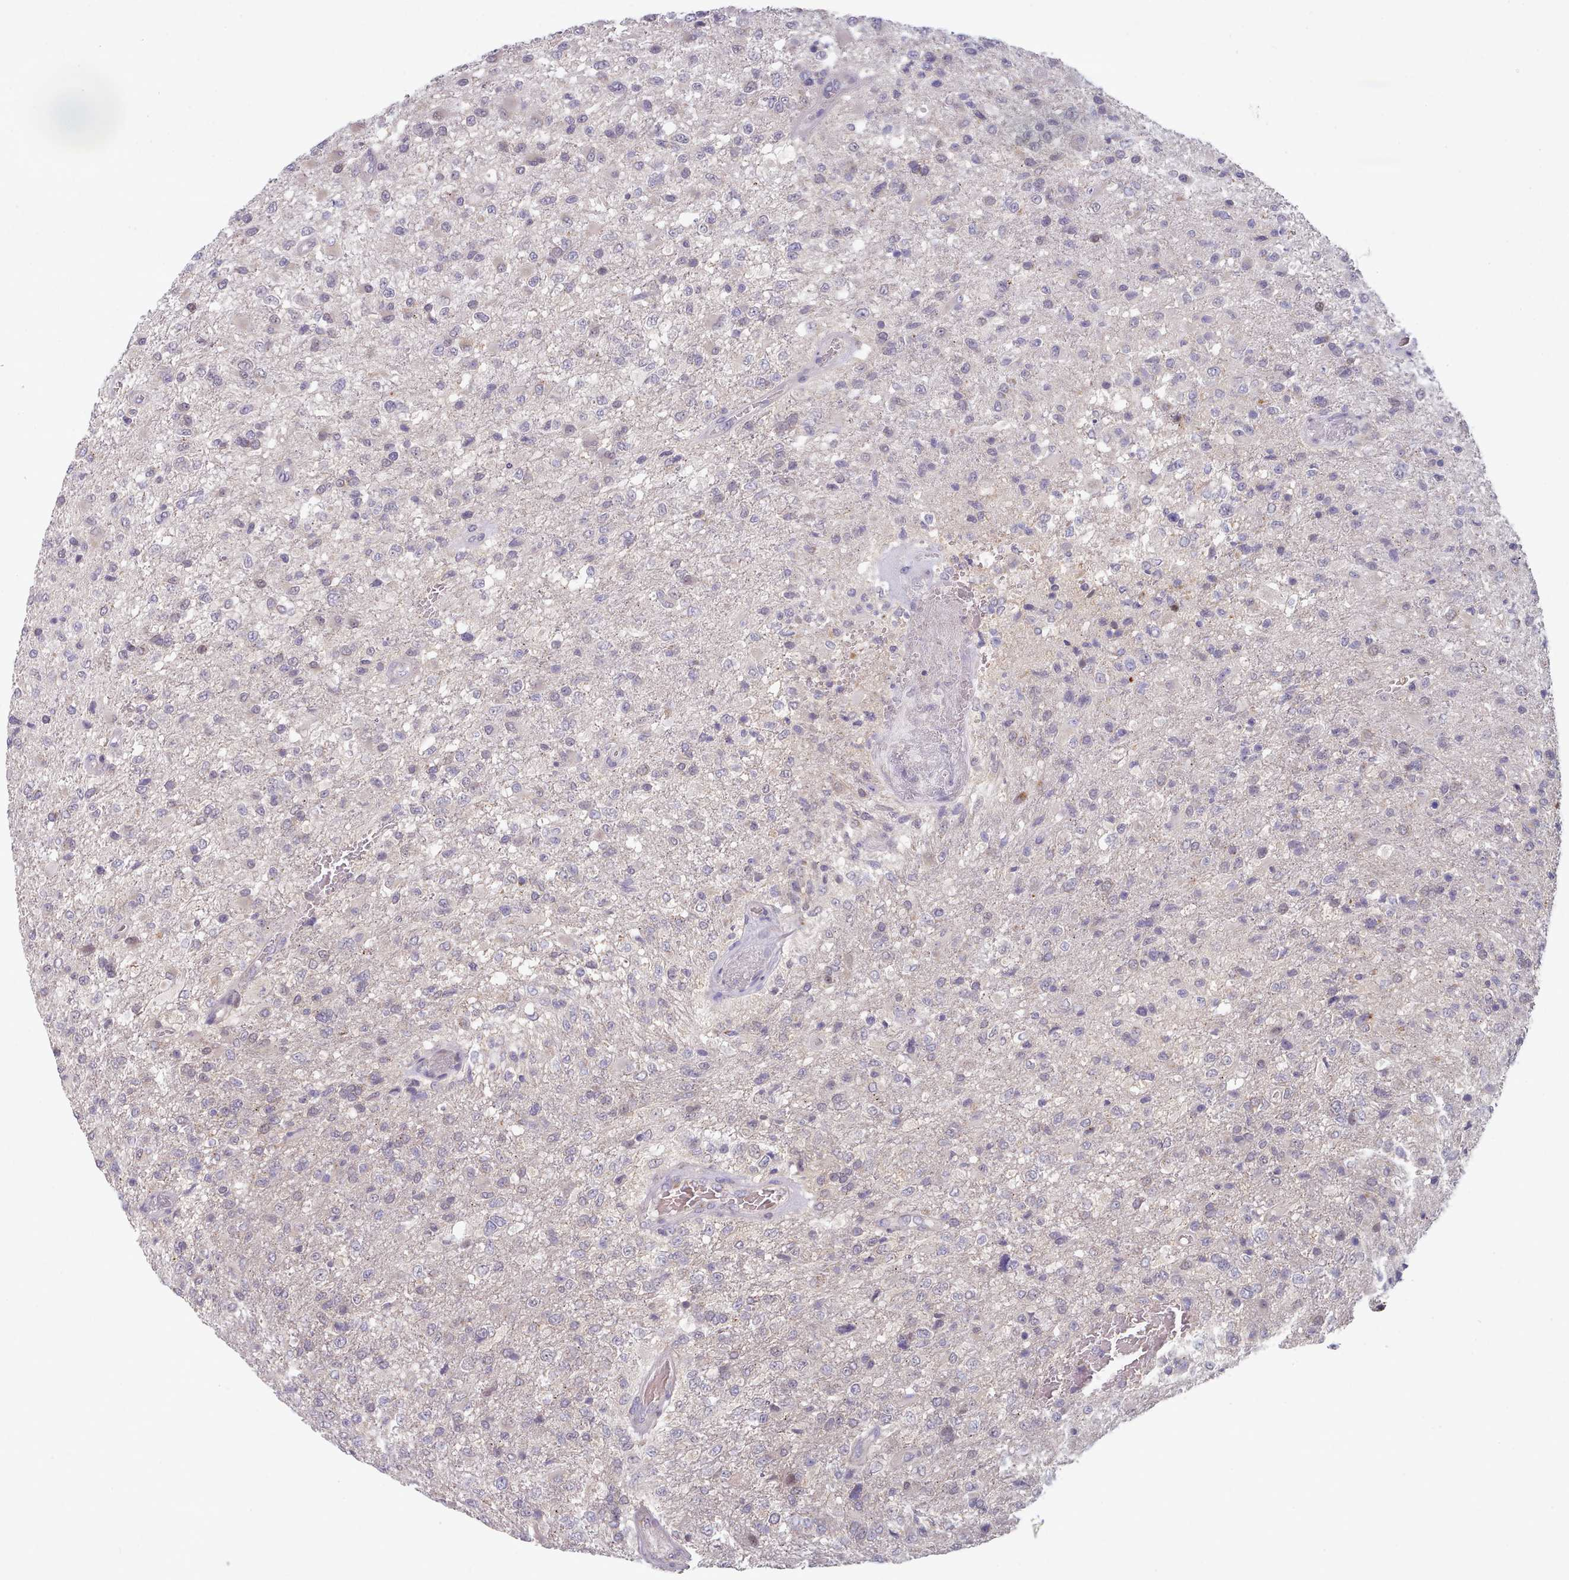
{"staining": {"intensity": "negative", "quantity": "none", "location": "none"}, "tissue": "glioma", "cell_type": "Tumor cells", "image_type": "cancer", "snomed": [{"axis": "morphology", "description": "Glioma, malignant, High grade"}, {"axis": "topography", "description": "Brain"}], "caption": "This is an IHC image of human glioma. There is no expression in tumor cells.", "gene": "CLNS1A", "patient": {"sex": "female", "age": 74}}